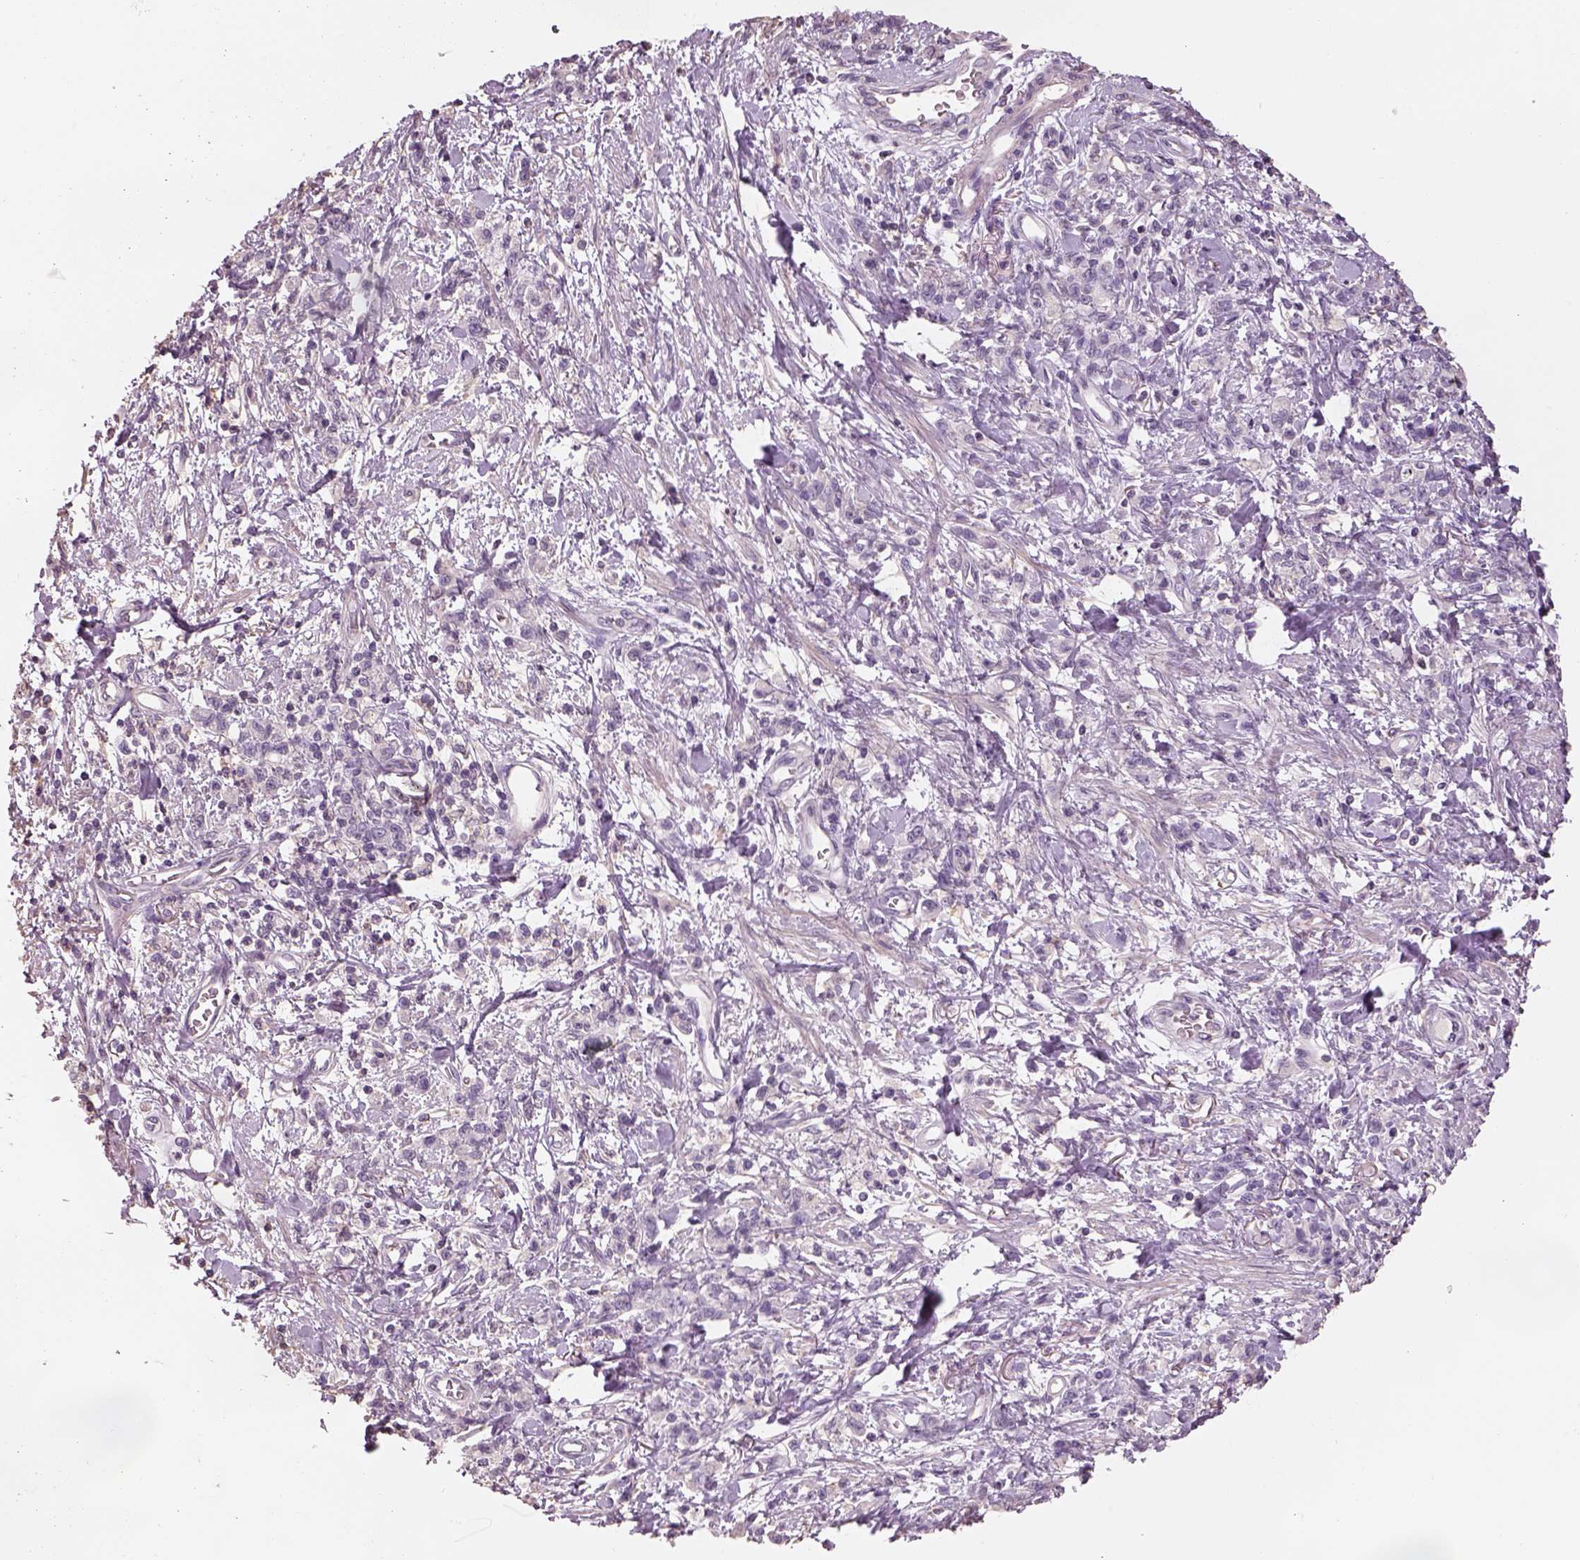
{"staining": {"intensity": "negative", "quantity": "none", "location": "none"}, "tissue": "stomach cancer", "cell_type": "Tumor cells", "image_type": "cancer", "snomed": [{"axis": "morphology", "description": "Adenocarcinoma, NOS"}, {"axis": "topography", "description": "Stomach"}], "caption": "Immunohistochemical staining of stomach cancer (adenocarcinoma) displays no significant positivity in tumor cells.", "gene": "OTUD6A", "patient": {"sex": "male", "age": 77}}